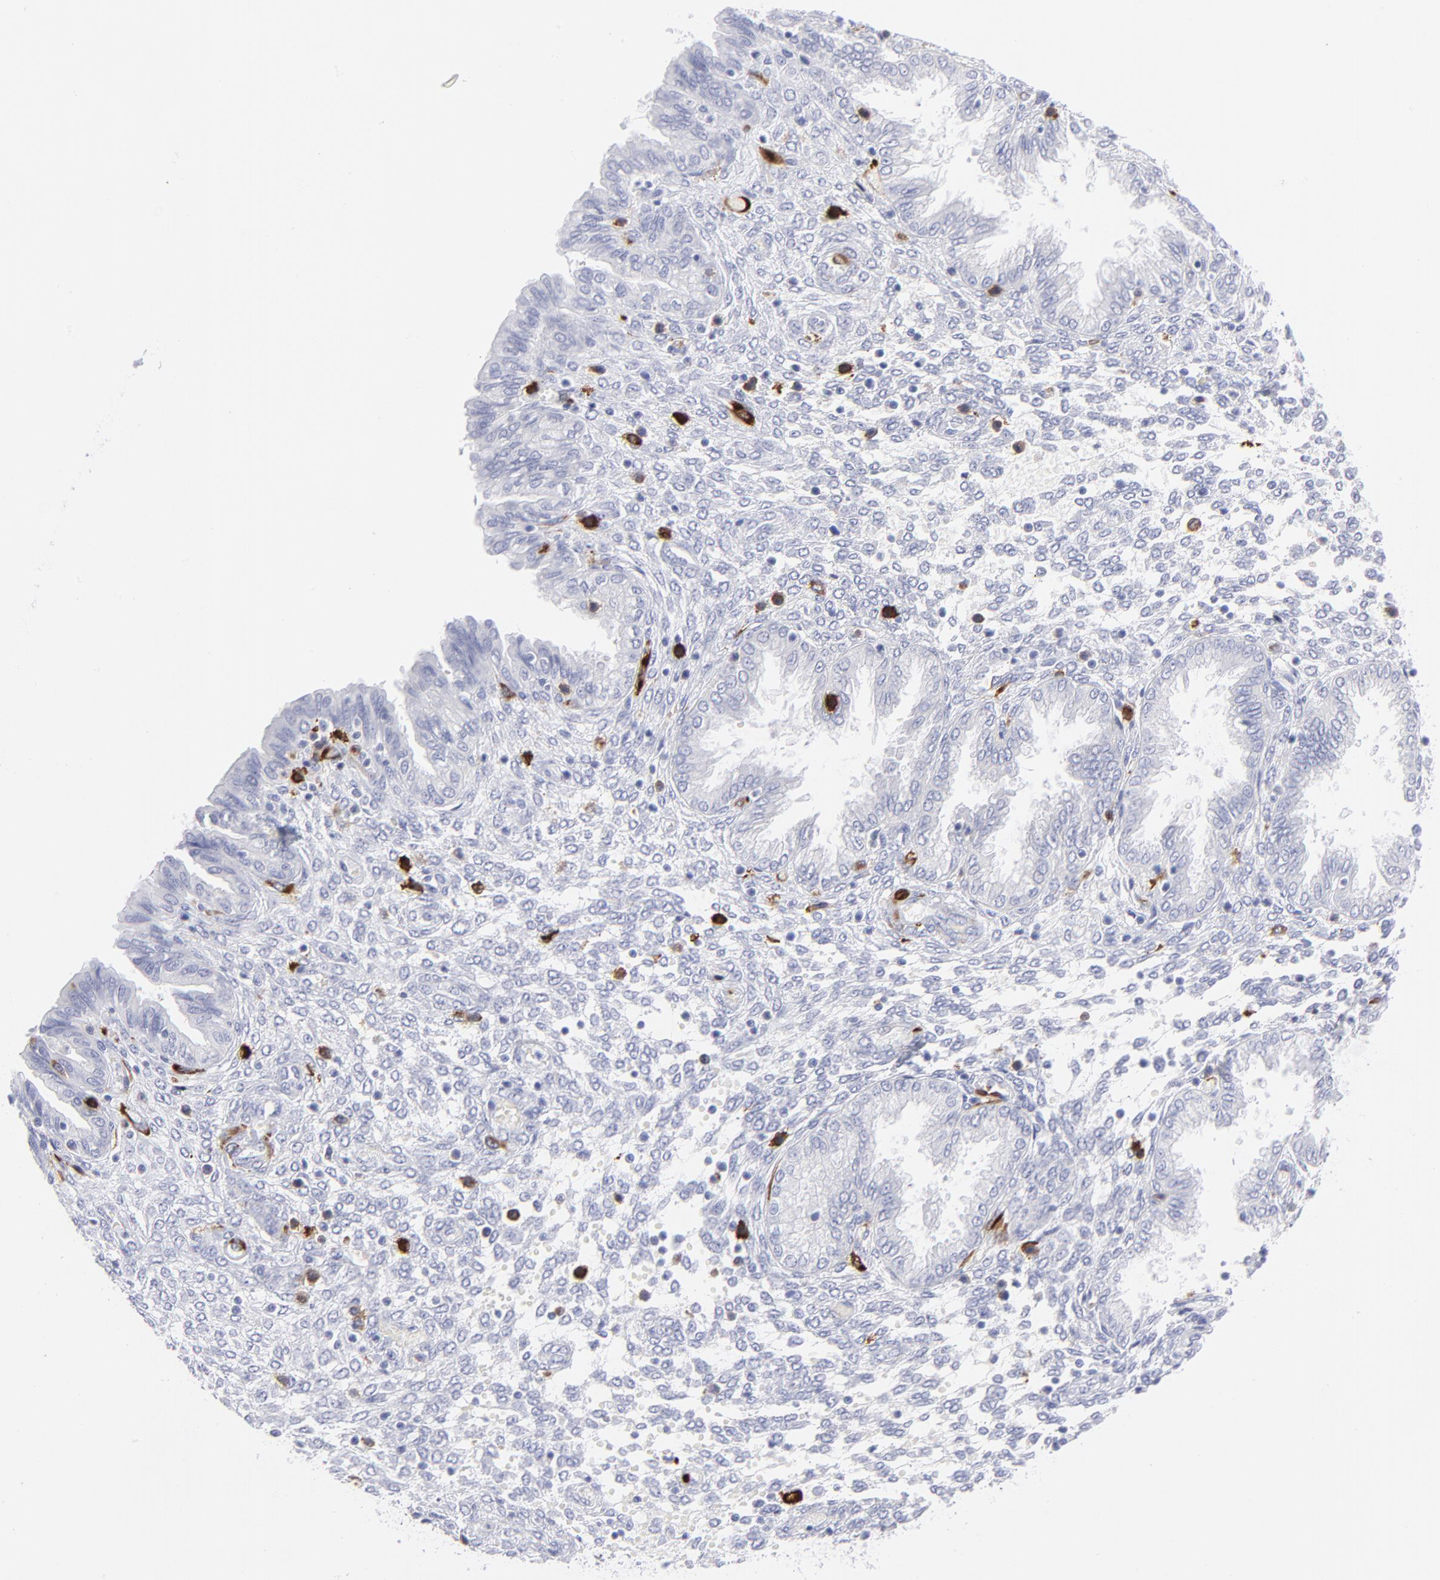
{"staining": {"intensity": "strong", "quantity": "<25%", "location": "cytoplasmic/membranous"}, "tissue": "endometrium", "cell_type": "Cells in endometrial stroma", "image_type": "normal", "snomed": [{"axis": "morphology", "description": "Normal tissue, NOS"}, {"axis": "topography", "description": "Endometrium"}], "caption": "IHC micrograph of normal human endometrium stained for a protein (brown), which shows medium levels of strong cytoplasmic/membranous expression in approximately <25% of cells in endometrial stroma.", "gene": "CCNB1", "patient": {"sex": "female", "age": 33}}